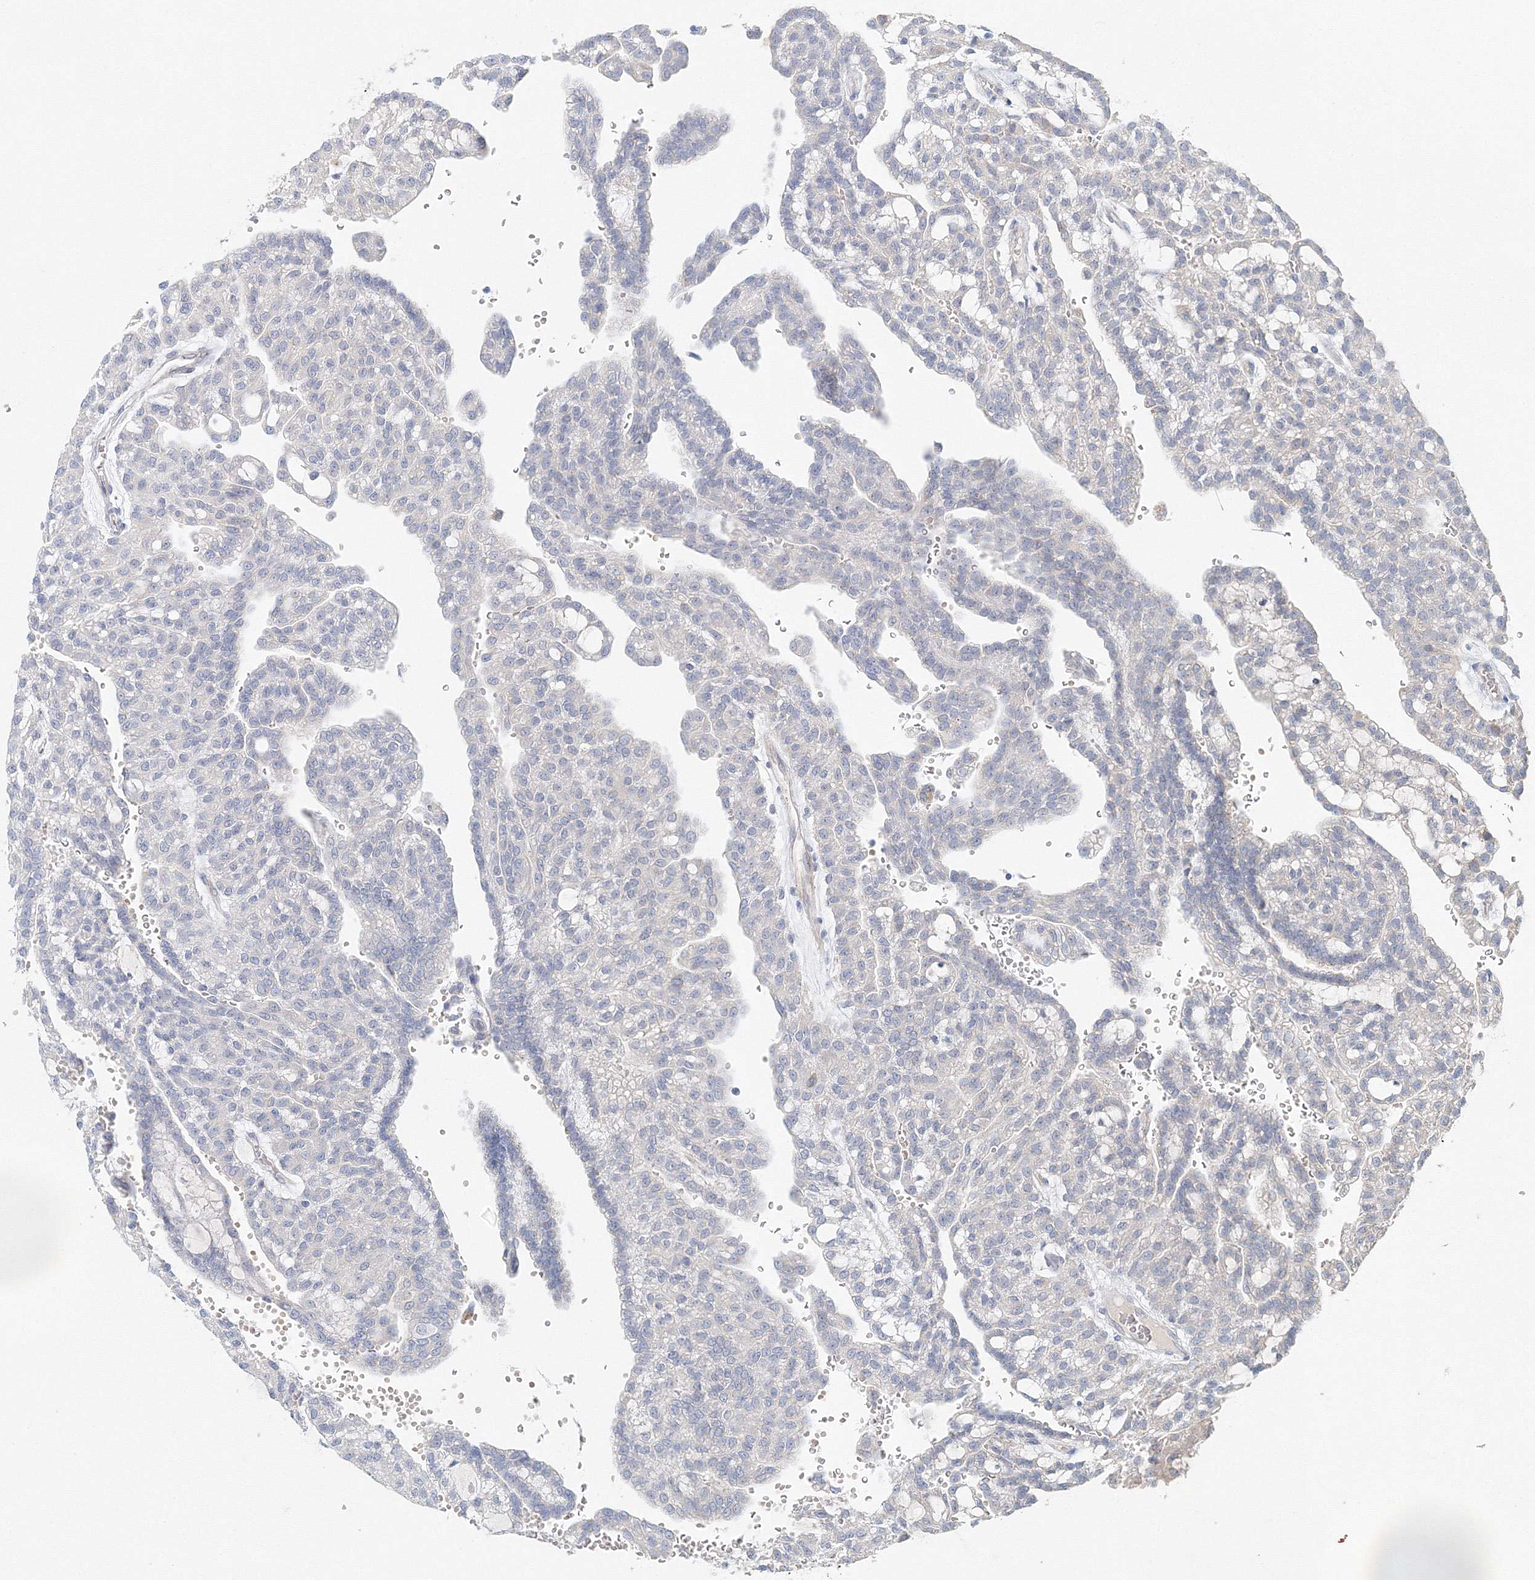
{"staining": {"intensity": "negative", "quantity": "none", "location": "none"}, "tissue": "renal cancer", "cell_type": "Tumor cells", "image_type": "cancer", "snomed": [{"axis": "morphology", "description": "Adenocarcinoma, NOS"}, {"axis": "topography", "description": "Kidney"}], "caption": "Immunohistochemistry histopathology image of neoplastic tissue: renal adenocarcinoma stained with DAB (3,3'-diaminobenzidine) exhibits no significant protein positivity in tumor cells. (Brightfield microscopy of DAB (3,3'-diaminobenzidine) IHC at high magnification).", "gene": "WDR49", "patient": {"sex": "male", "age": 63}}